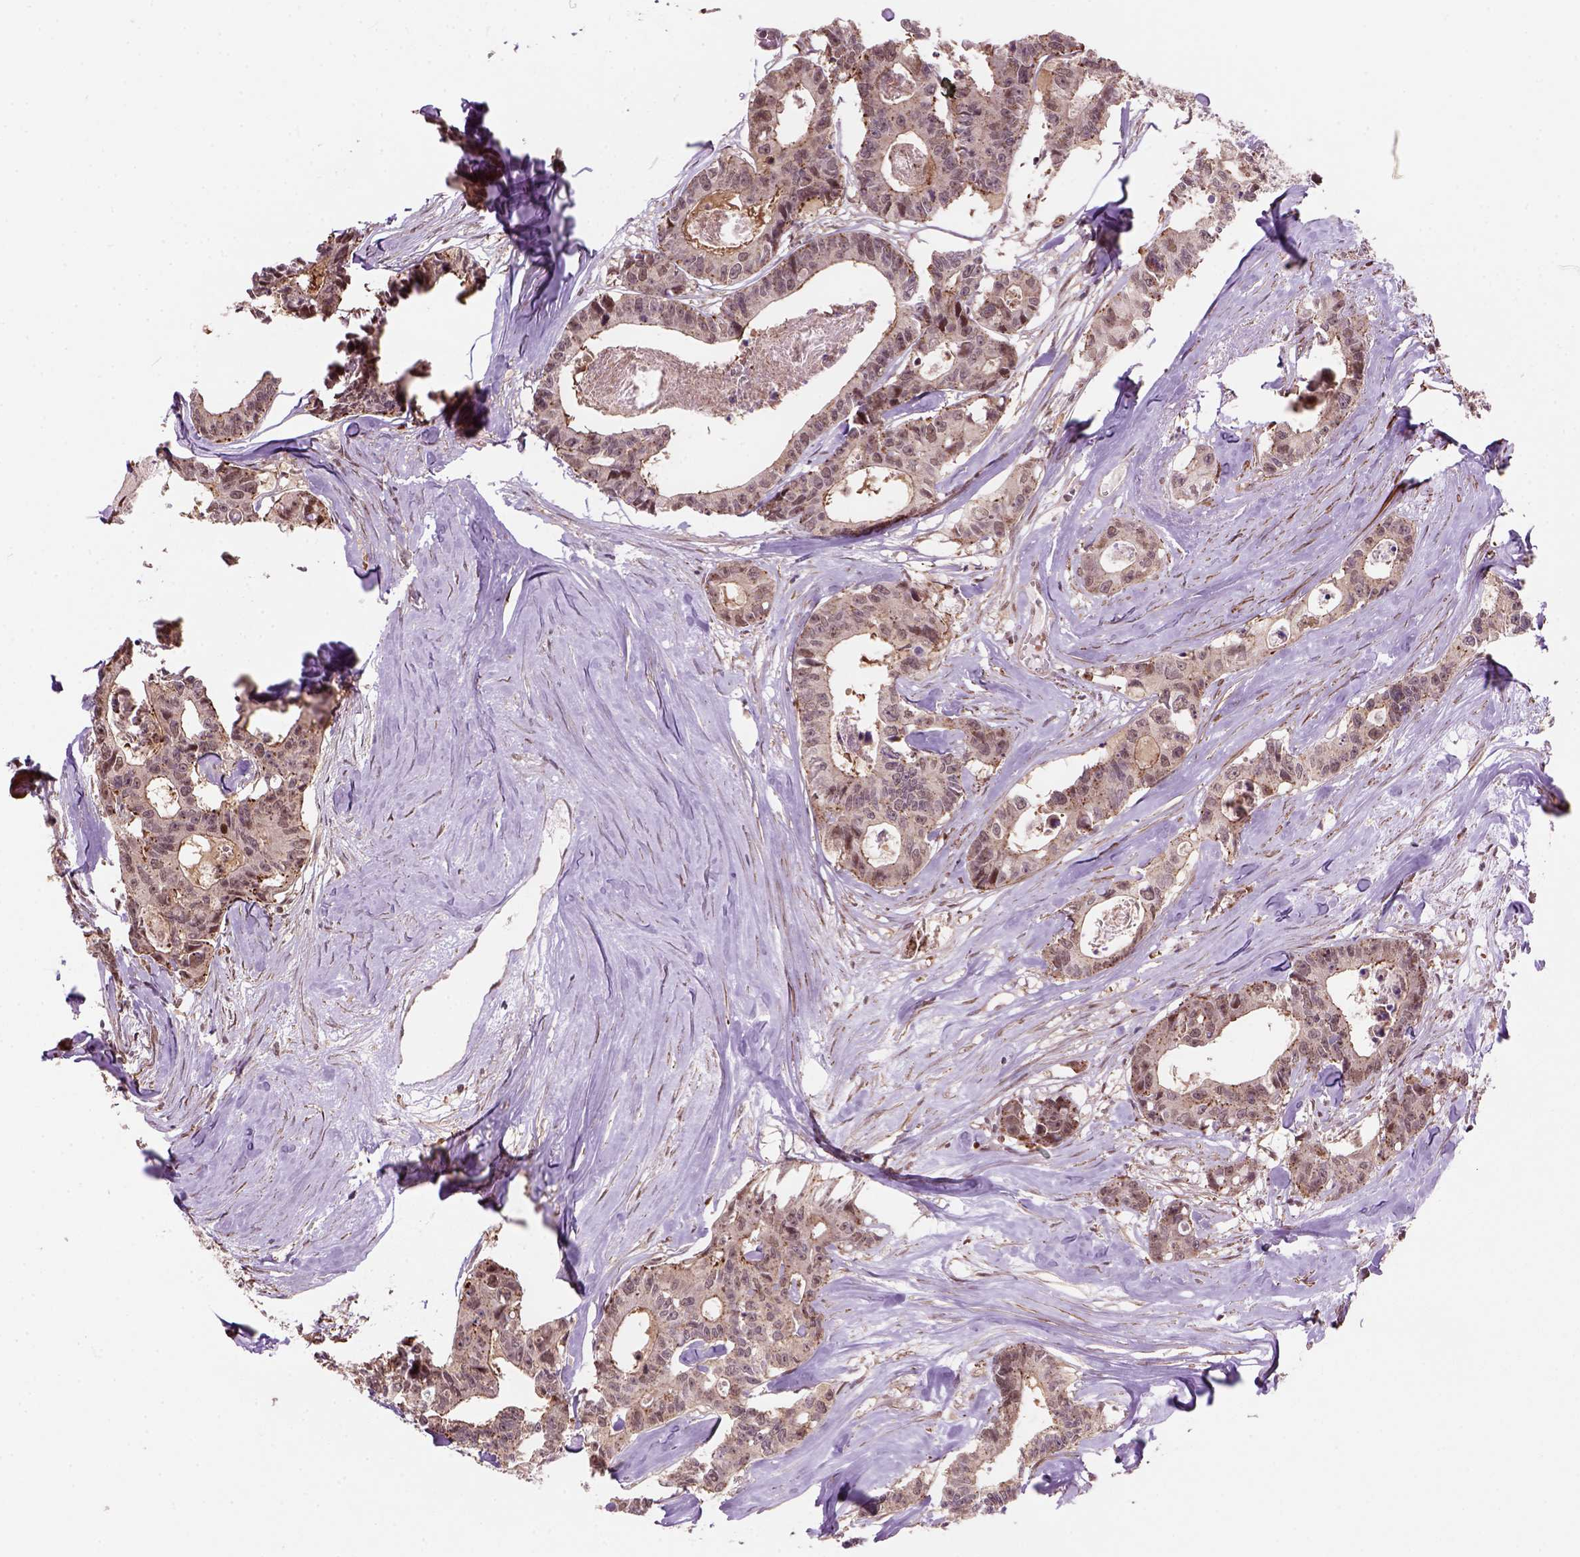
{"staining": {"intensity": "weak", "quantity": ">75%", "location": "cytoplasmic/membranous,nuclear"}, "tissue": "colorectal cancer", "cell_type": "Tumor cells", "image_type": "cancer", "snomed": [{"axis": "morphology", "description": "Adenocarcinoma, NOS"}, {"axis": "topography", "description": "Rectum"}], "caption": "DAB immunohistochemical staining of colorectal adenocarcinoma reveals weak cytoplasmic/membranous and nuclear protein expression in approximately >75% of tumor cells.", "gene": "PSMD11", "patient": {"sex": "male", "age": 57}}